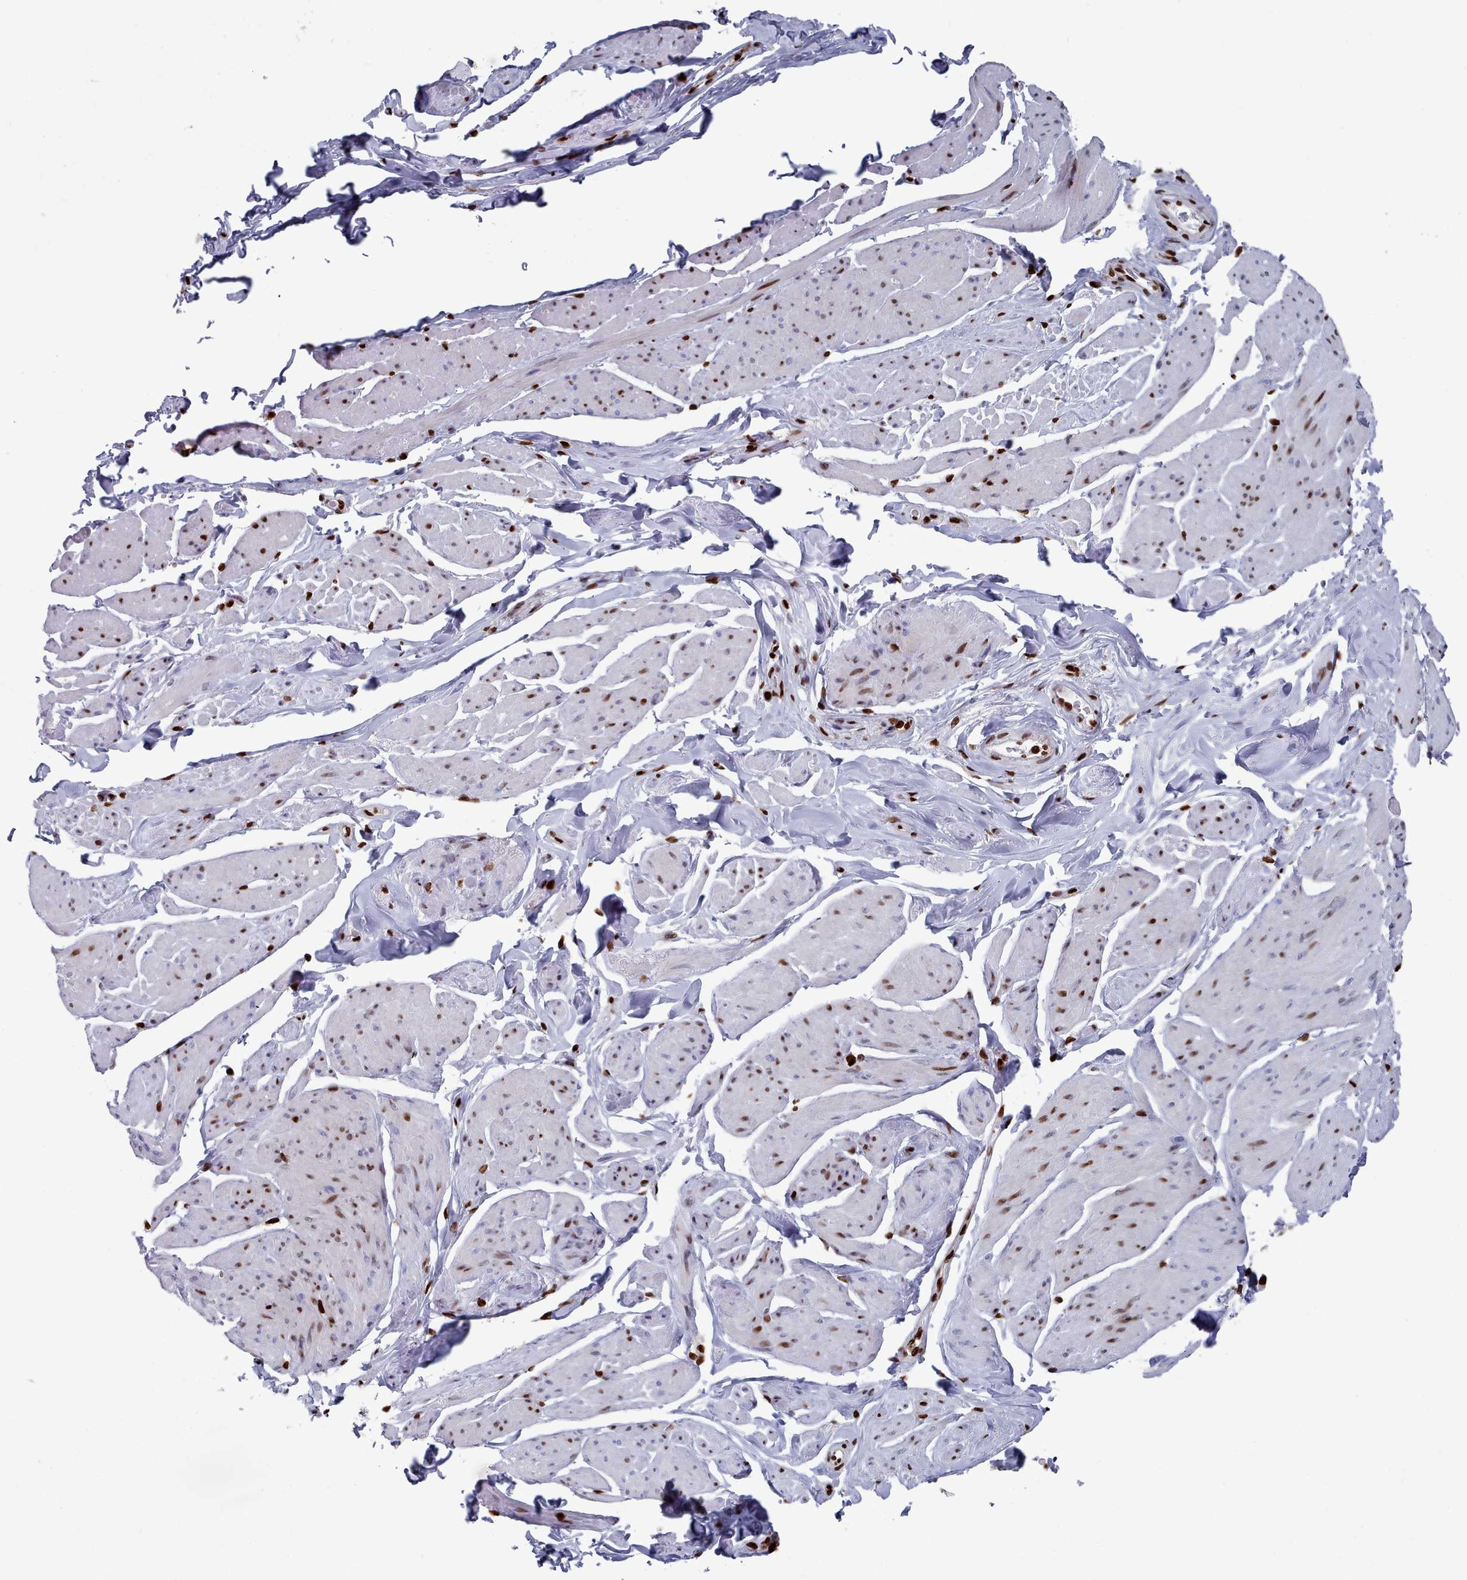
{"staining": {"intensity": "strong", "quantity": ">75%", "location": "nuclear"}, "tissue": "smooth muscle", "cell_type": "Smooth muscle cells", "image_type": "normal", "snomed": [{"axis": "morphology", "description": "Normal tissue, NOS"}, {"axis": "topography", "description": "Smooth muscle"}, {"axis": "topography", "description": "Peripheral nerve tissue"}], "caption": "A brown stain shows strong nuclear positivity of a protein in smooth muscle cells of unremarkable smooth muscle.", "gene": "PCDHB11", "patient": {"sex": "male", "age": 69}}